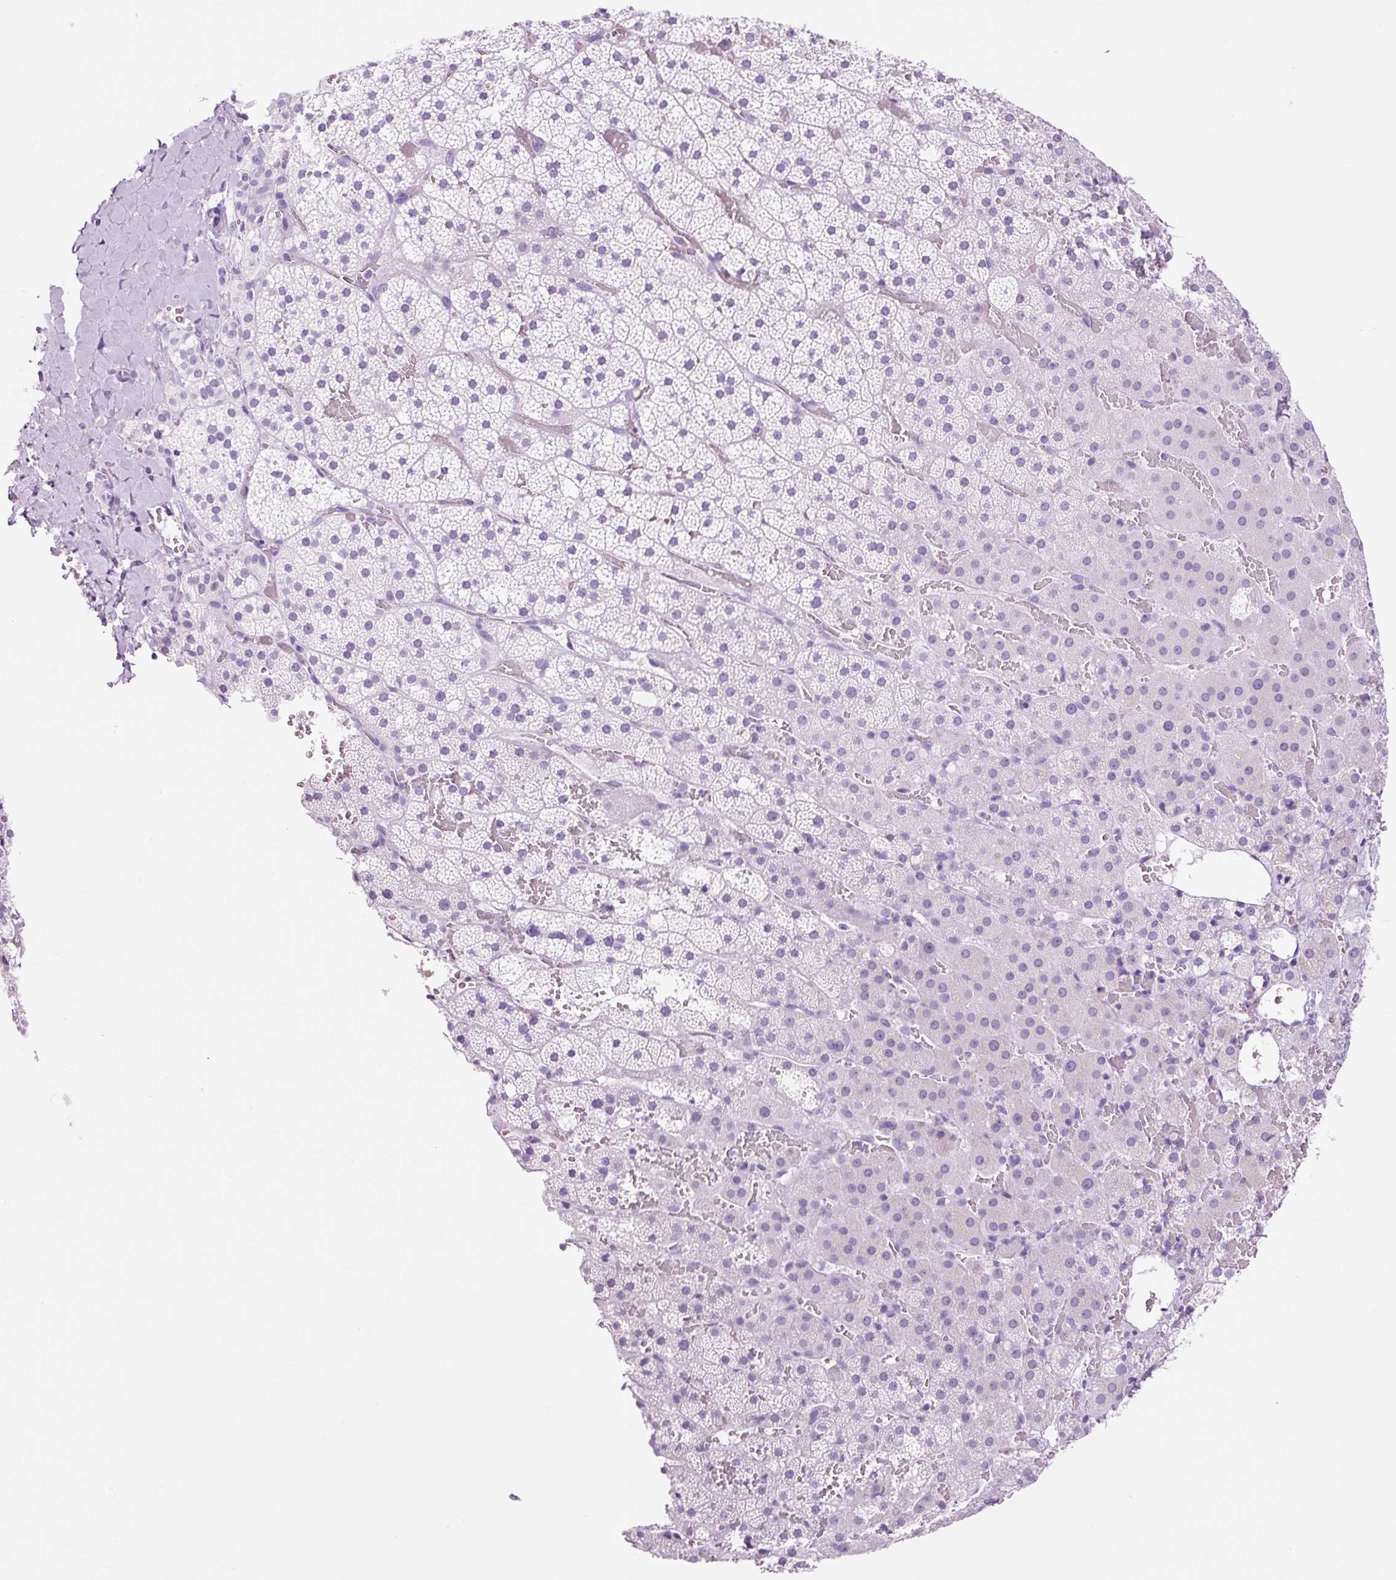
{"staining": {"intensity": "negative", "quantity": "none", "location": "none"}, "tissue": "adrenal gland", "cell_type": "Glandular cells", "image_type": "normal", "snomed": [{"axis": "morphology", "description": "Normal tissue, NOS"}, {"axis": "topography", "description": "Adrenal gland"}], "caption": "Human adrenal gland stained for a protein using IHC shows no staining in glandular cells.", "gene": "ADSS1", "patient": {"sex": "male", "age": 53}}